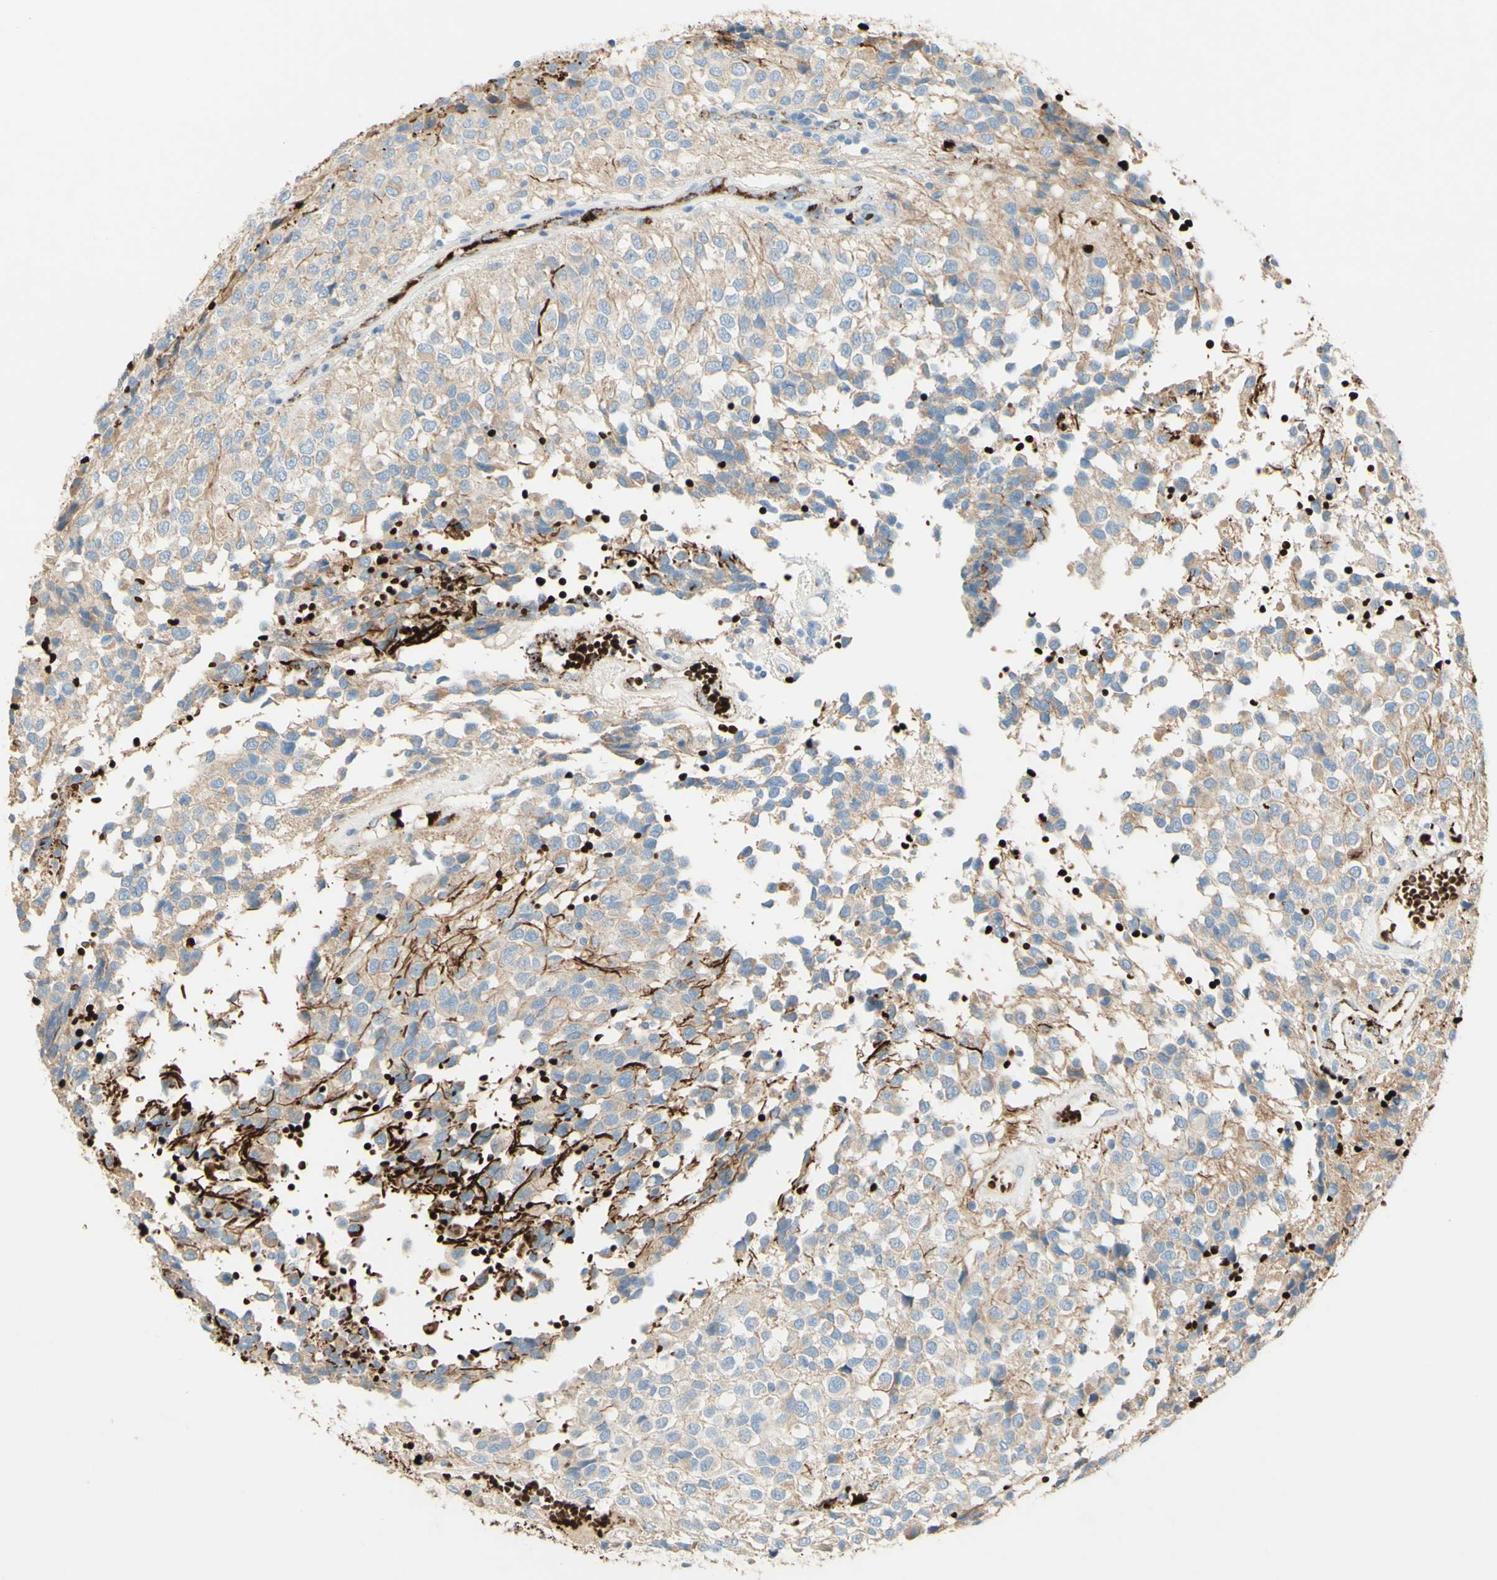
{"staining": {"intensity": "weak", "quantity": "25%-75%", "location": "cytoplasmic/membranous"}, "tissue": "glioma", "cell_type": "Tumor cells", "image_type": "cancer", "snomed": [{"axis": "morphology", "description": "Glioma, malignant, High grade"}, {"axis": "topography", "description": "Brain"}], "caption": "The immunohistochemical stain highlights weak cytoplasmic/membranous expression in tumor cells of malignant glioma (high-grade) tissue. The protein of interest is shown in brown color, while the nuclei are stained blue.", "gene": "GAN", "patient": {"sex": "male", "age": 32}}